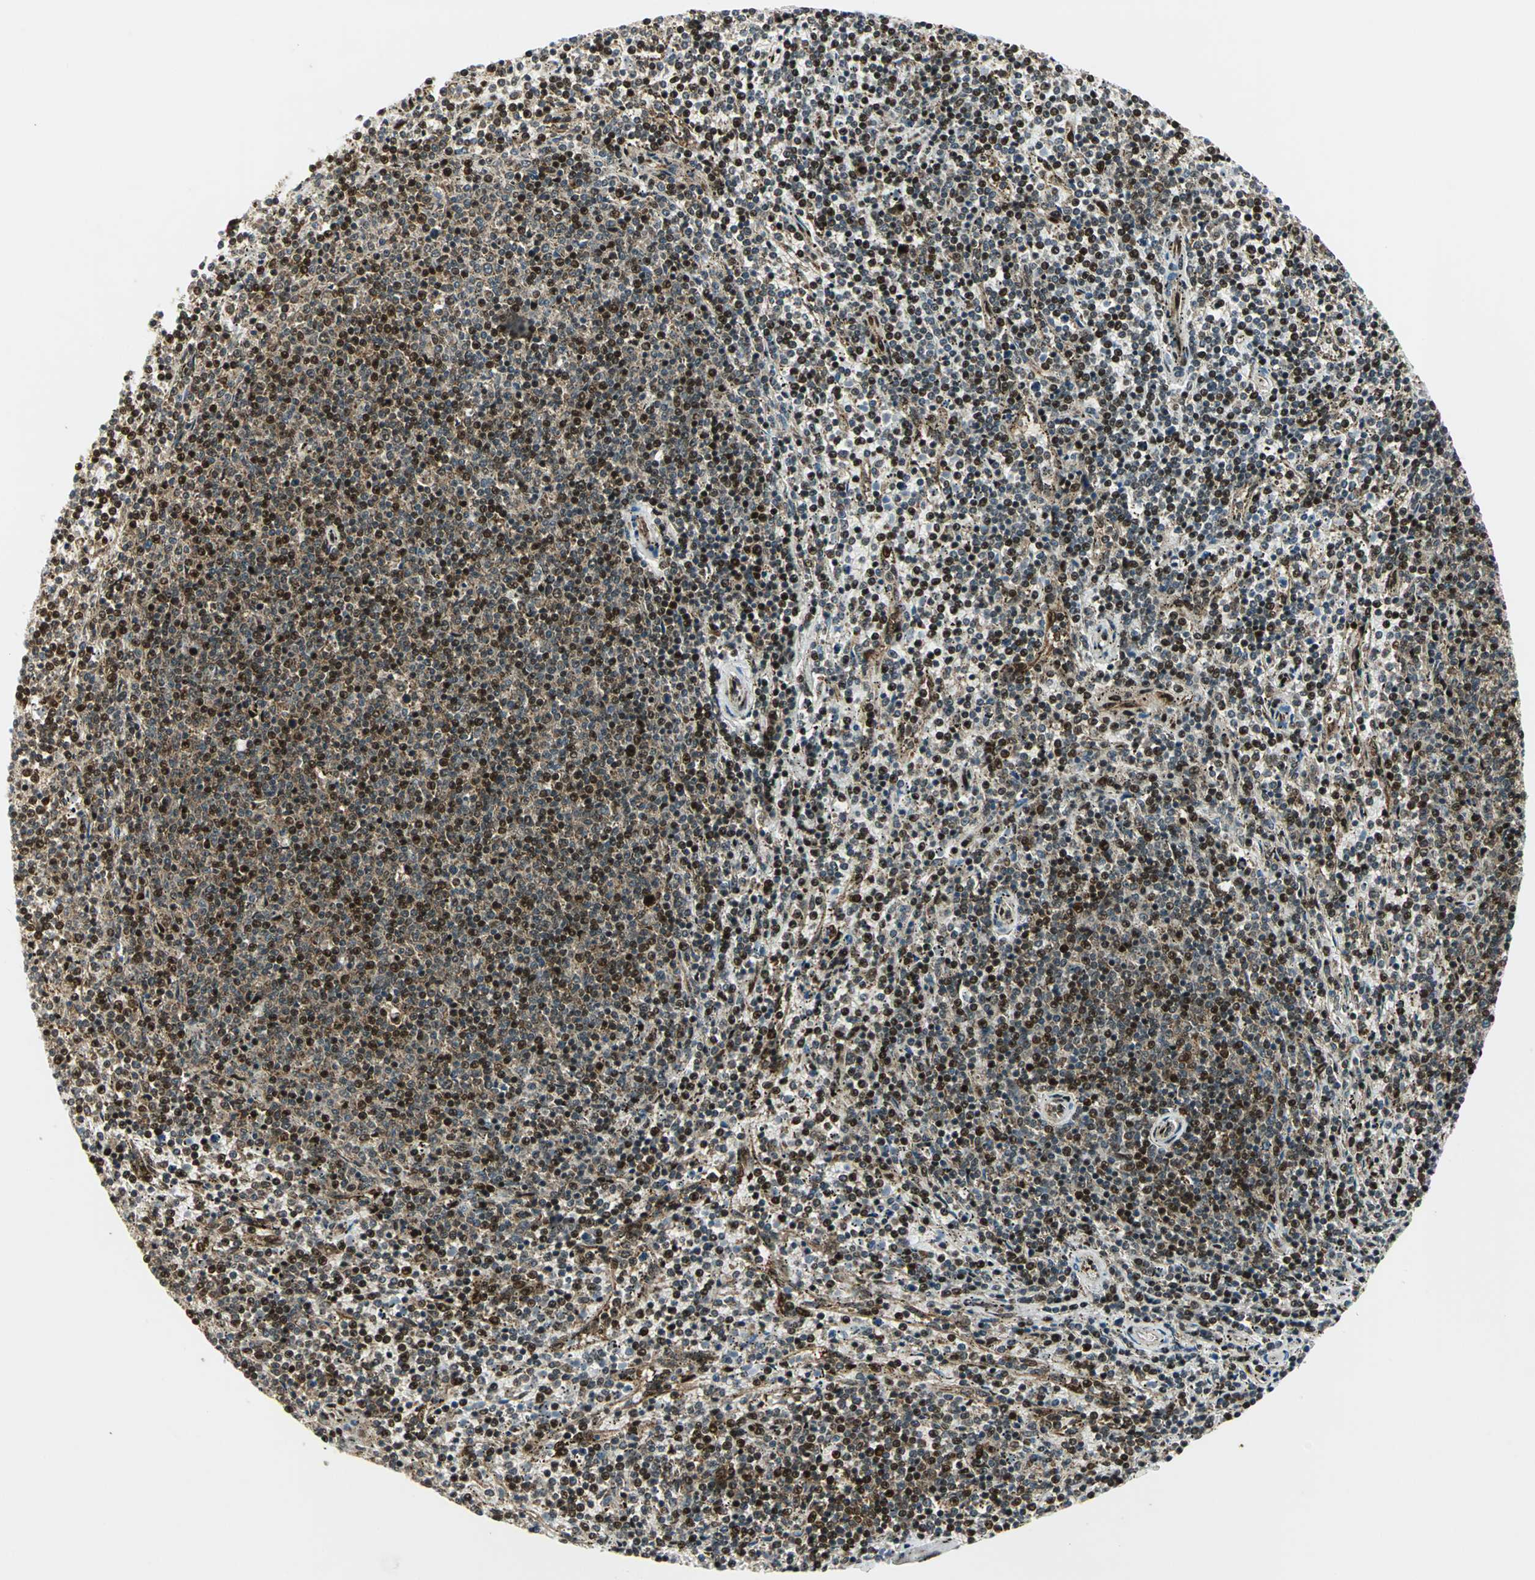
{"staining": {"intensity": "strong", "quantity": ">75%", "location": "cytoplasmic/membranous,nuclear"}, "tissue": "lymphoma", "cell_type": "Tumor cells", "image_type": "cancer", "snomed": [{"axis": "morphology", "description": "Malignant lymphoma, non-Hodgkin's type, Low grade"}, {"axis": "topography", "description": "Spleen"}], "caption": "Immunohistochemical staining of low-grade malignant lymphoma, non-Hodgkin's type demonstrates high levels of strong cytoplasmic/membranous and nuclear protein staining in approximately >75% of tumor cells.", "gene": "COPS5", "patient": {"sex": "female", "age": 50}}